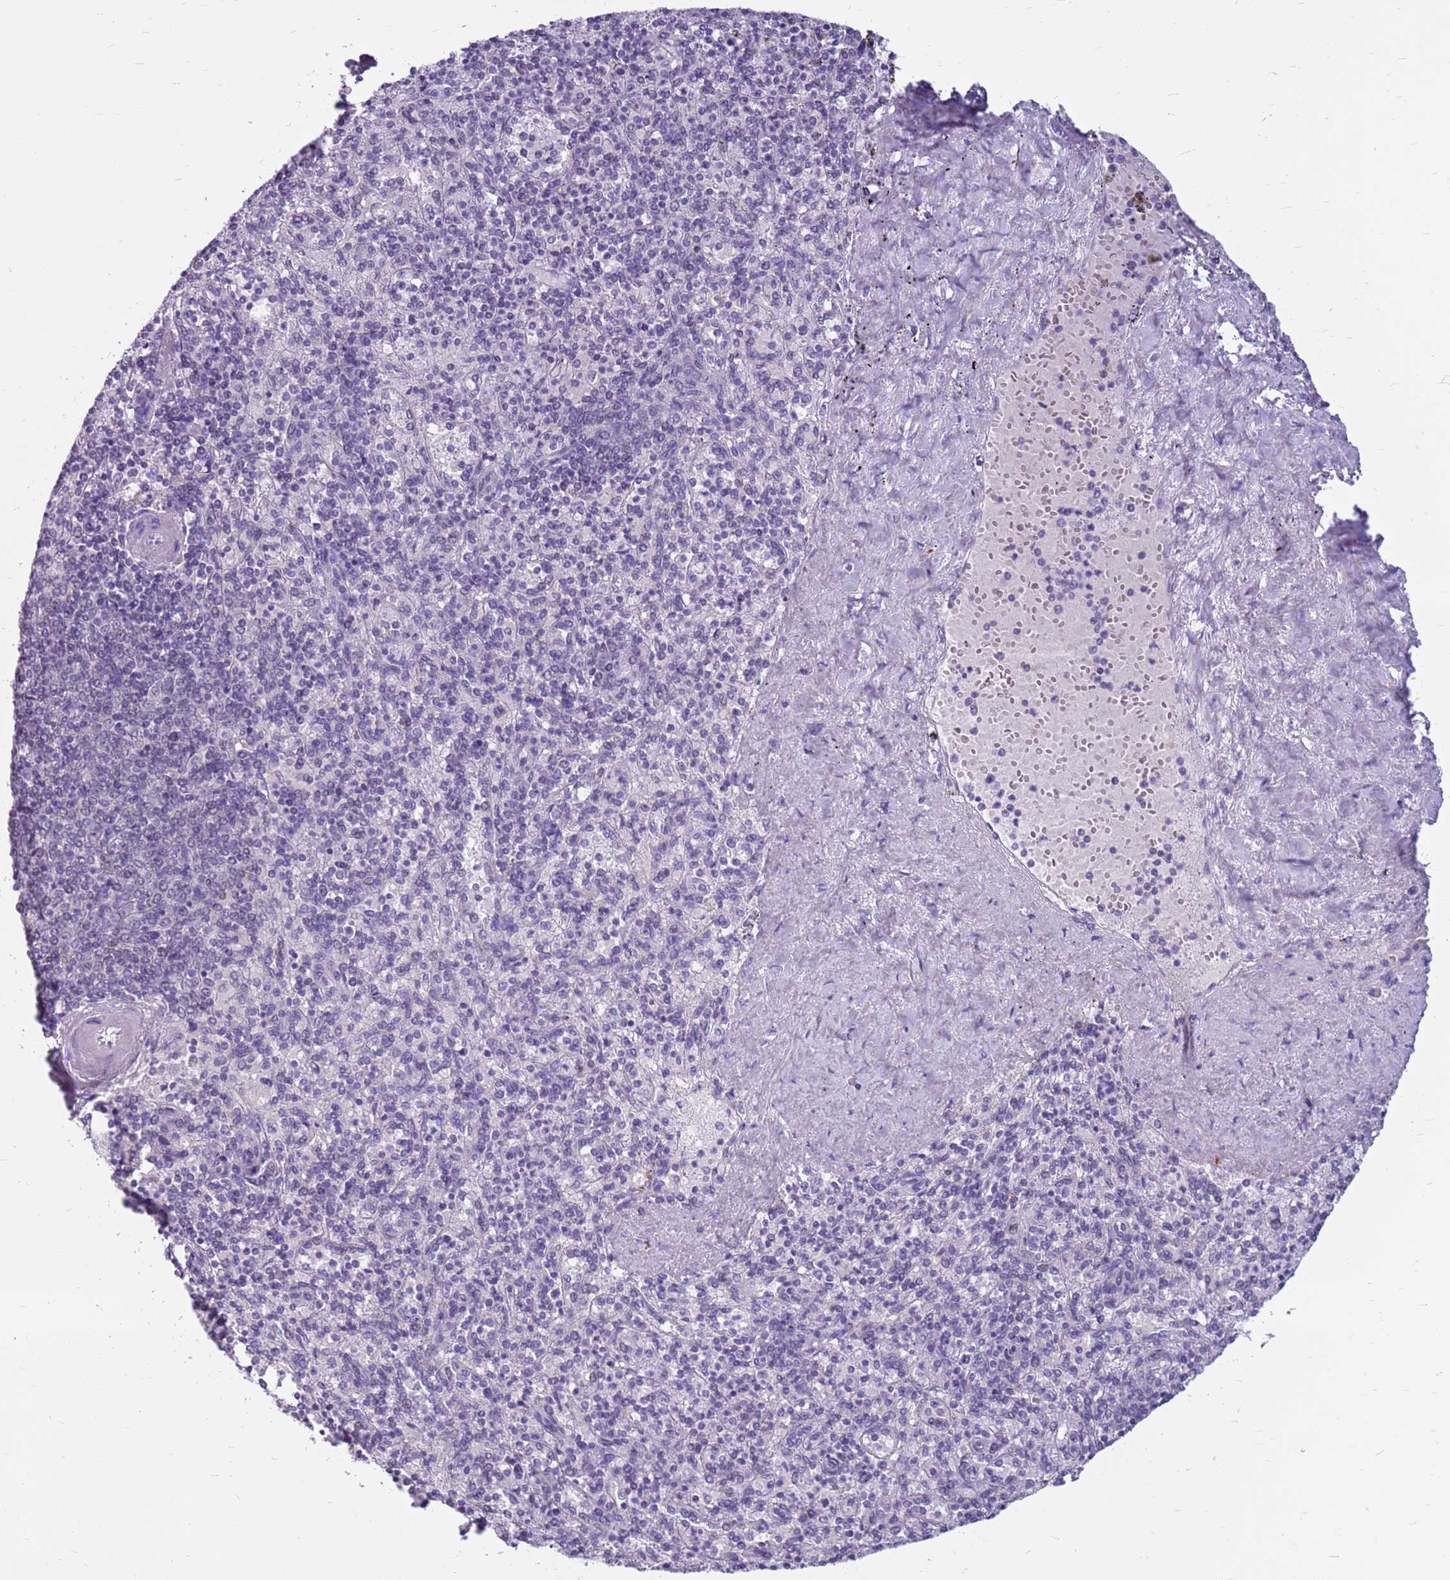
{"staining": {"intensity": "negative", "quantity": "none", "location": "none"}, "tissue": "spleen", "cell_type": "Cells in red pulp", "image_type": "normal", "snomed": [{"axis": "morphology", "description": "Normal tissue, NOS"}, {"axis": "topography", "description": "Spleen"}], "caption": "A high-resolution histopathology image shows immunohistochemistry staining of benign spleen, which shows no significant positivity in cells in red pulp.", "gene": "CDK2AP2", "patient": {"sex": "male", "age": 82}}